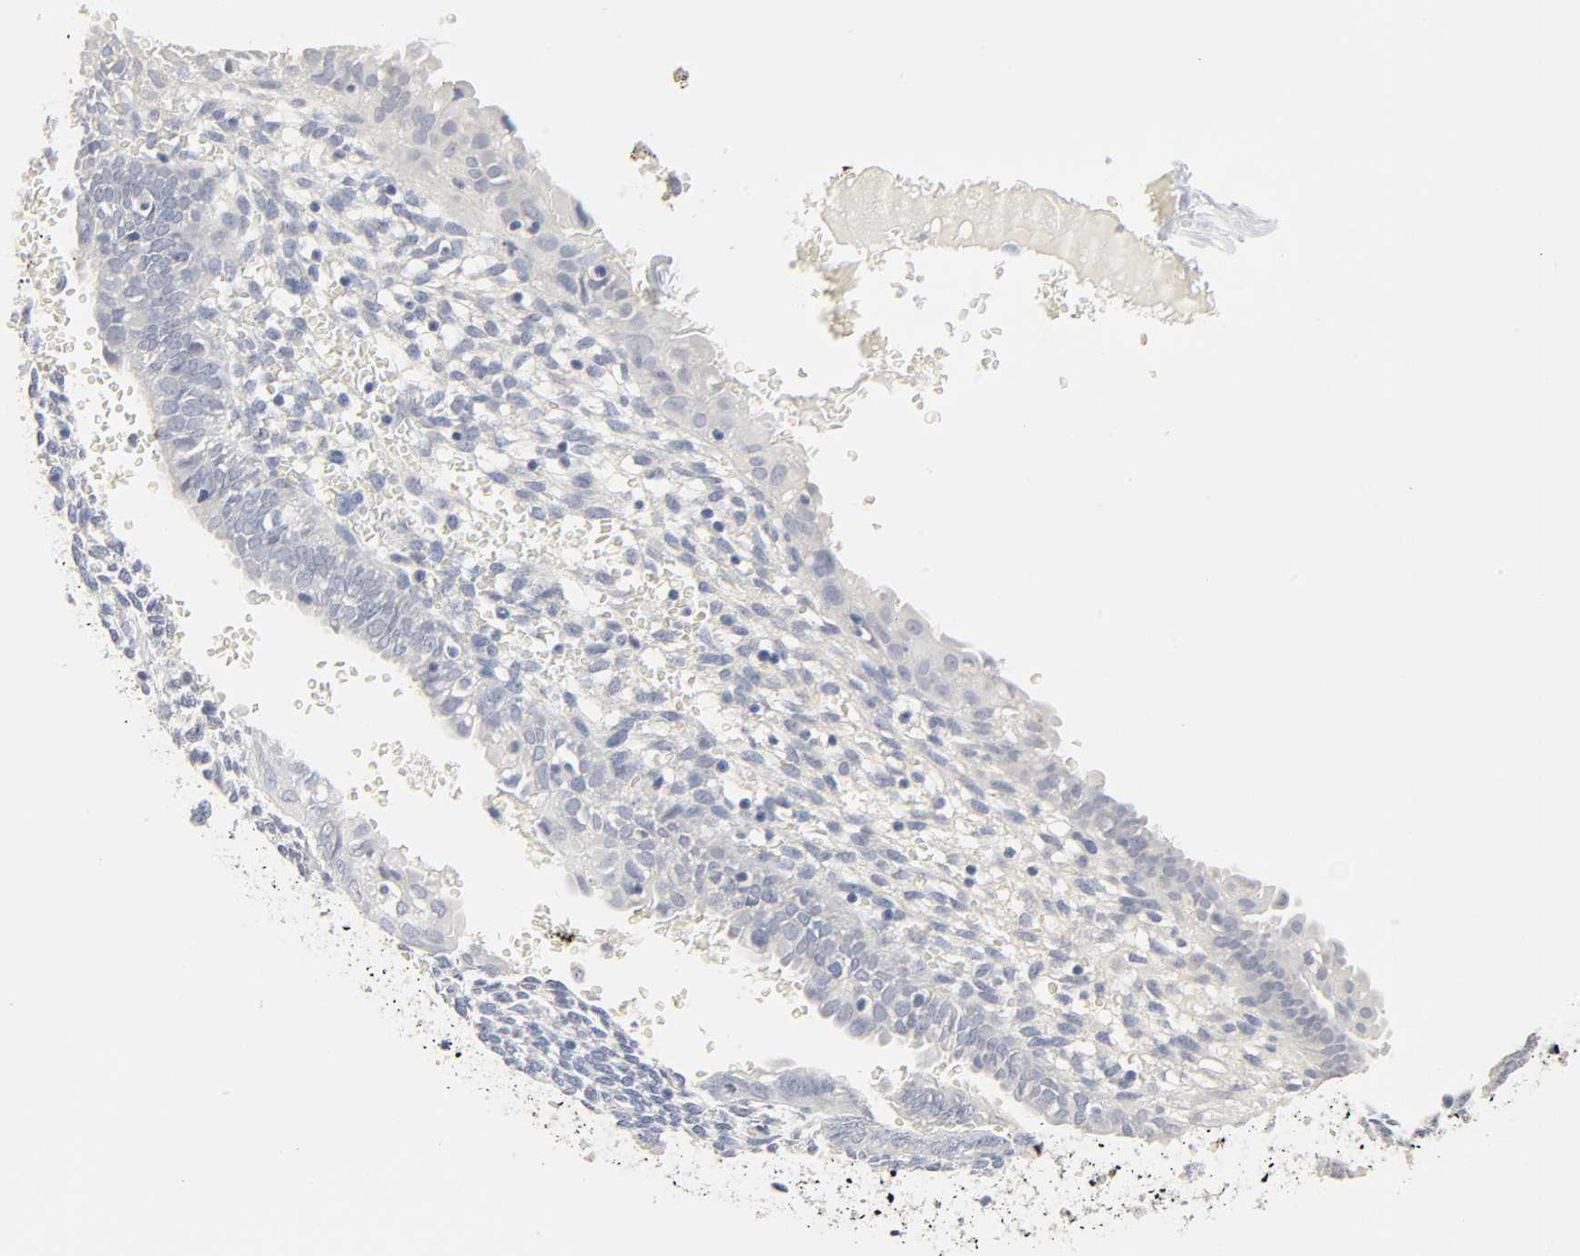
{"staining": {"intensity": "weak", "quantity": "<25%", "location": "cytoplasmic/membranous"}, "tissue": "endometrium", "cell_type": "Cells in endometrial stroma", "image_type": "normal", "snomed": [{"axis": "morphology", "description": "Normal tissue, NOS"}, {"axis": "topography", "description": "Endometrium"}], "caption": "Immunohistochemical staining of benign human endometrium shows no significant positivity in cells in endometrial stroma.", "gene": "CLEC4E", "patient": {"sex": "female", "age": 61}}